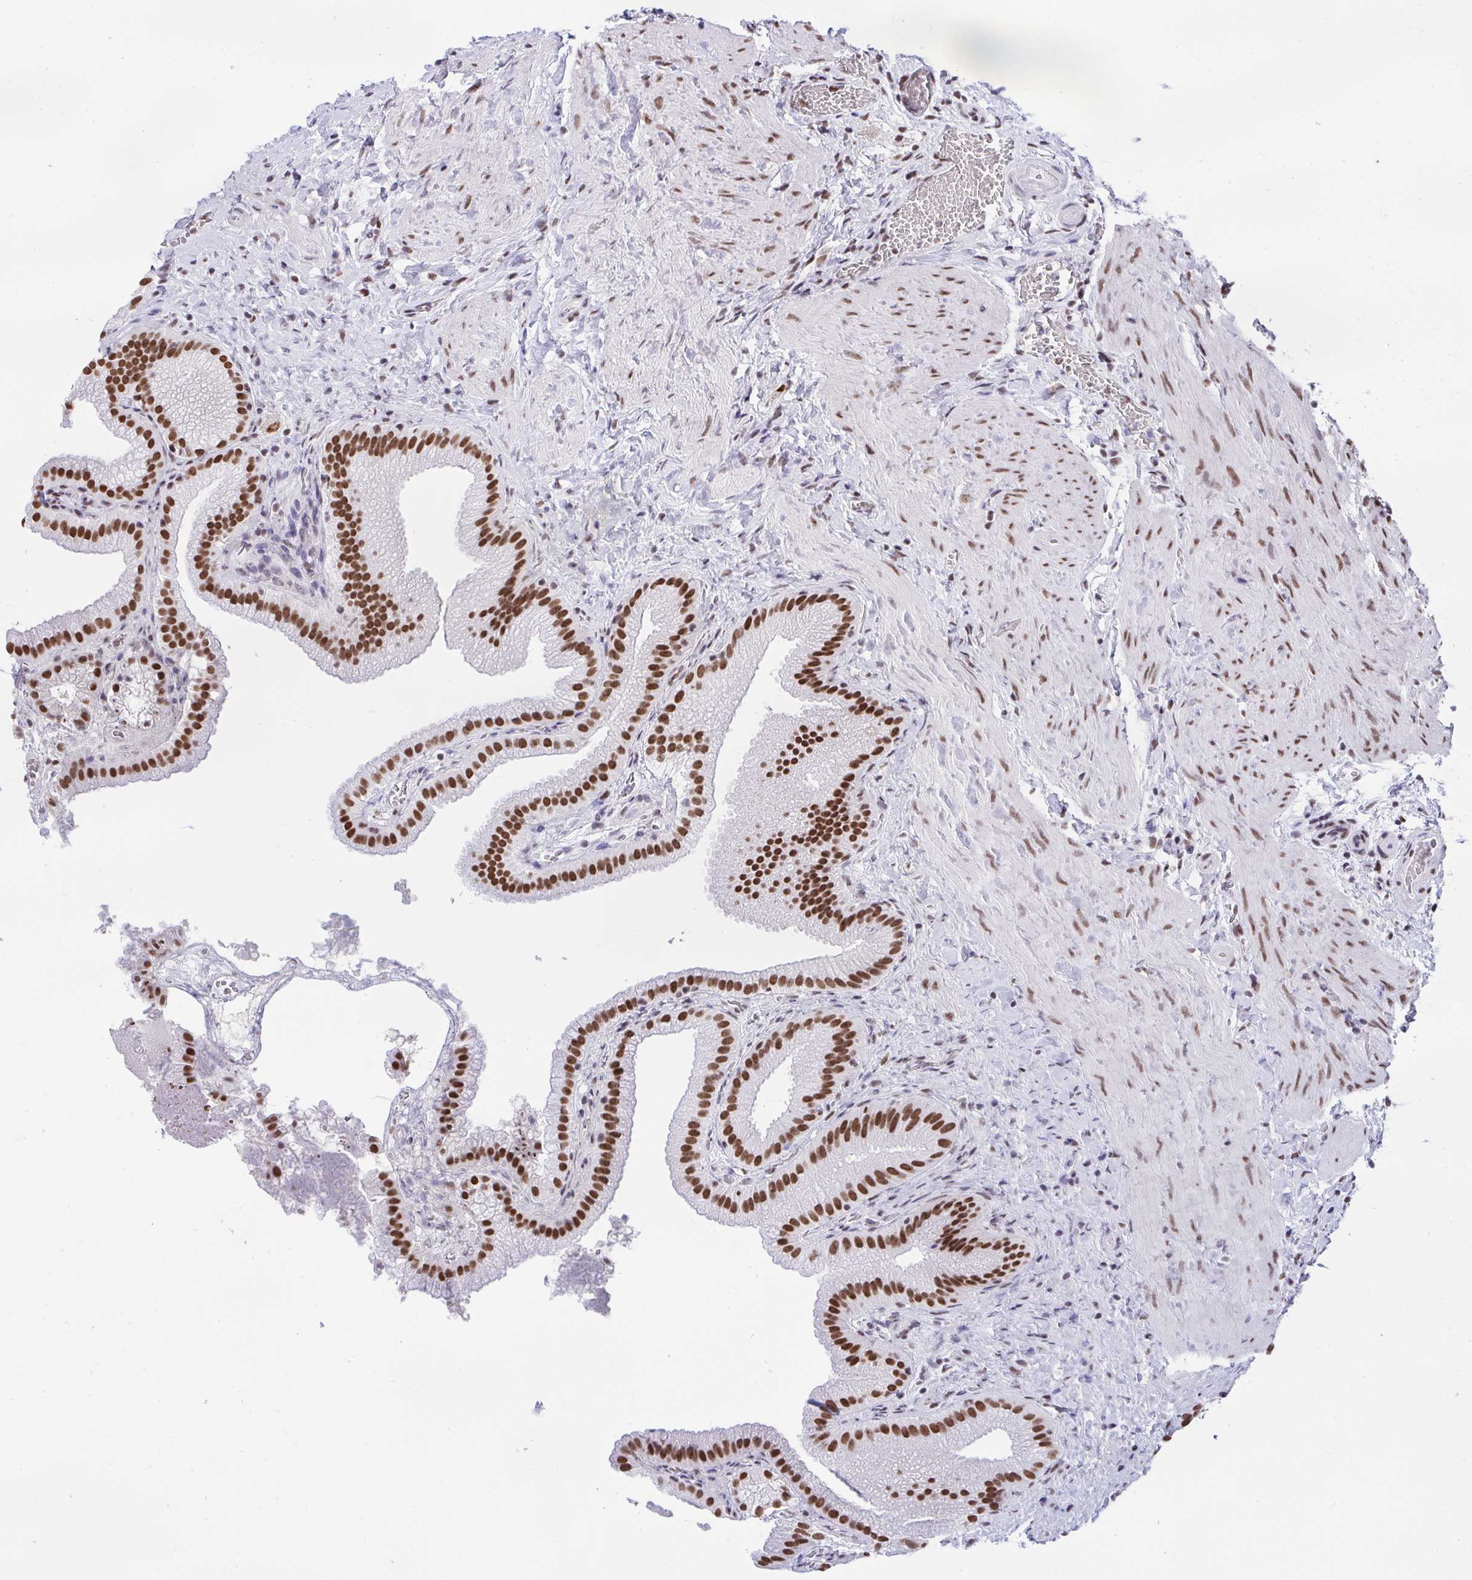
{"staining": {"intensity": "strong", "quantity": ">75%", "location": "nuclear"}, "tissue": "gallbladder", "cell_type": "Glandular cells", "image_type": "normal", "snomed": [{"axis": "morphology", "description": "Normal tissue, NOS"}, {"axis": "topography", "description": "Gallbladder"}], "caption": "DAB (3,3'-diaminobenzidine) immunohistochemical staining of benign human gallbladder shows strong nuclear protein expression in about >75% of glandular cells. The staining was performed using DAB to visualize the protein expression in brown, while the nuclei were stained in blue with hematoxylin (Magnification: 20x).", "gene": "DDX52", "patient": {"sex": "female", "age": 63}}